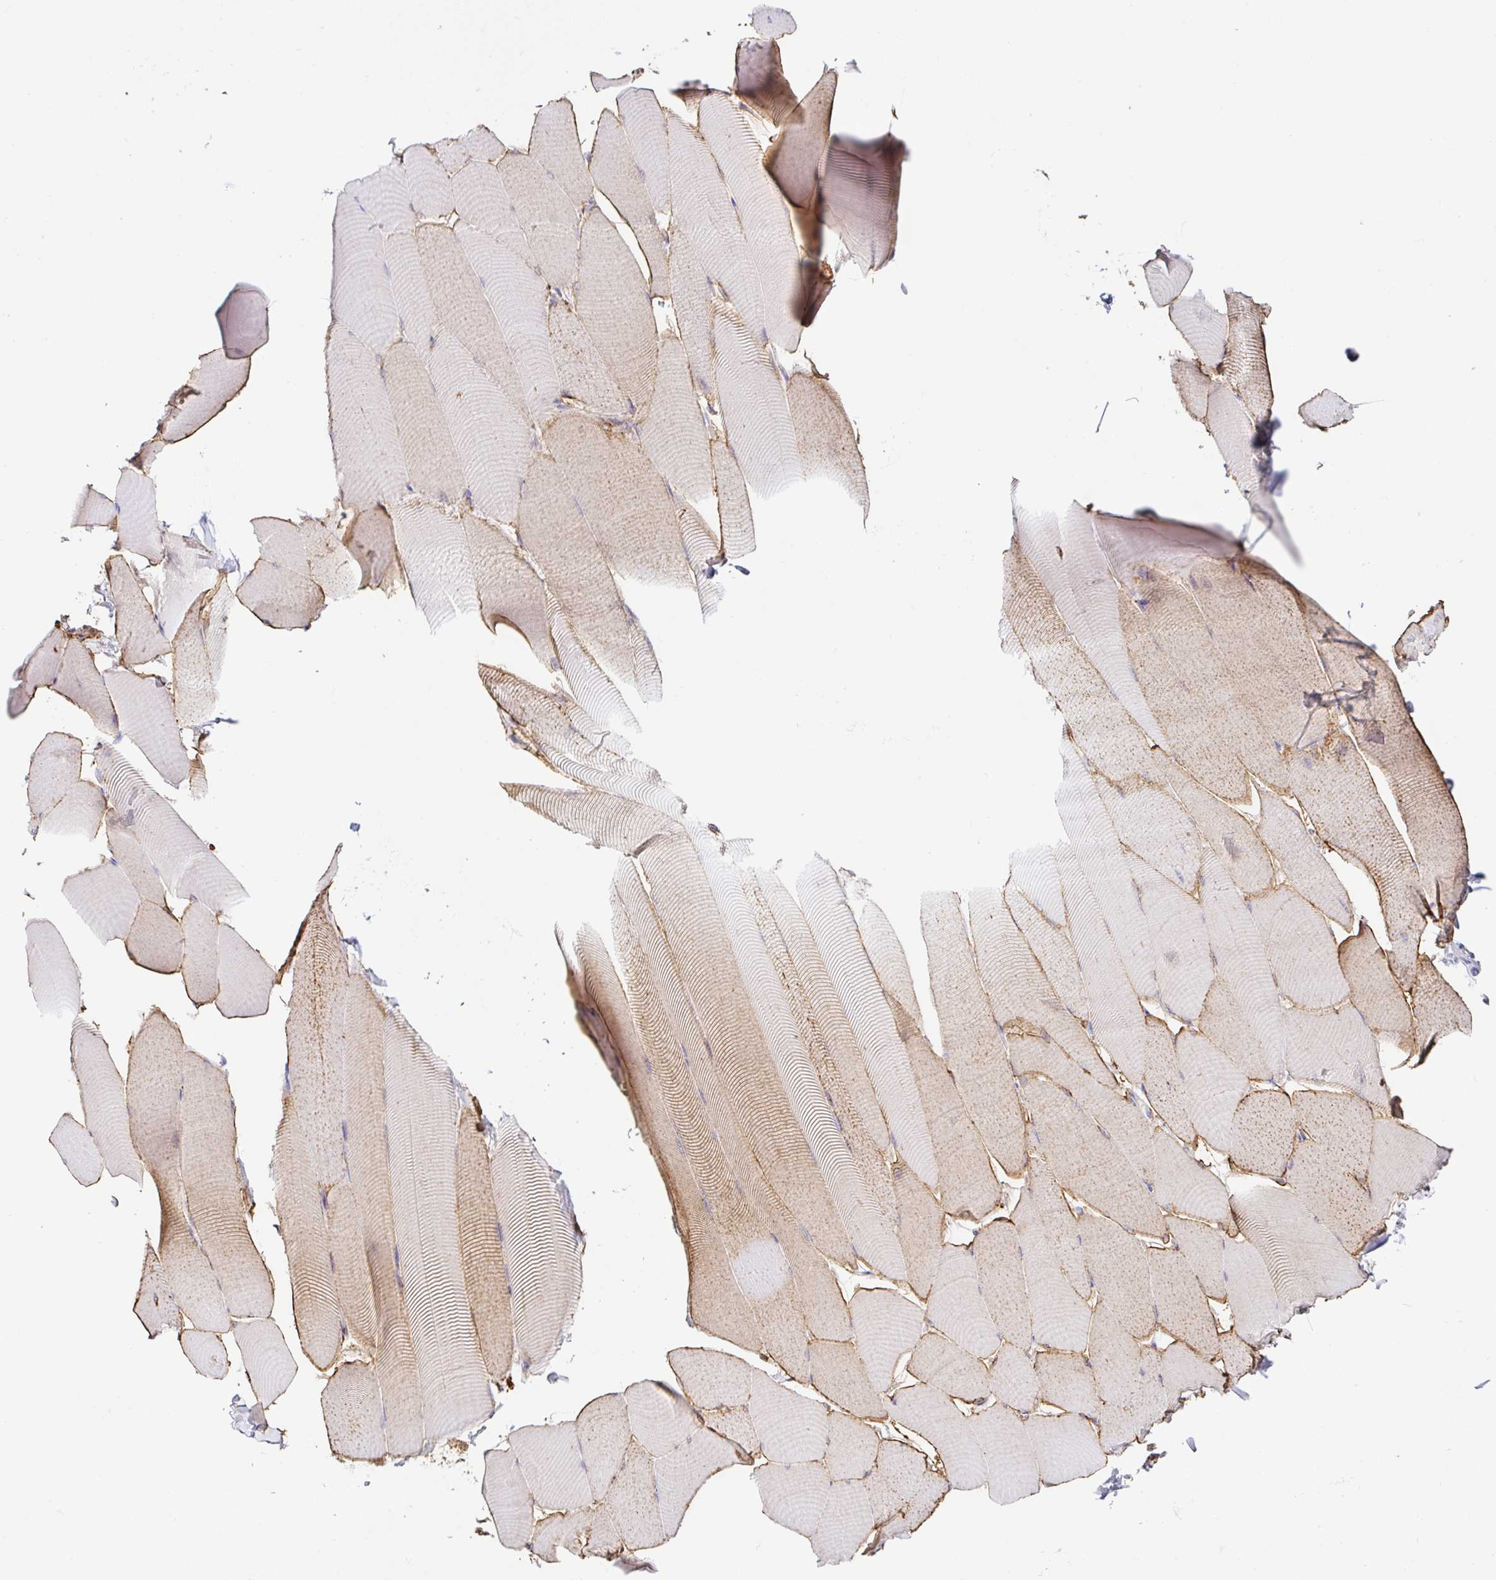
{"staining": {"intensity": "moderate", "quantity": ">75%", "location": "cytoplasmic/membranous"}, "tissue": "skeletal muscle", "cell_type": "Myocytes", "image_type": "normal", "snomed": [{"axis": "morphology", "description": "Normal tissue, NOS"}, {"axis": "topography", "description": "Skeletal muscle"}], "caption": "IHC staining of normal skeletal muscle, which reveals medium levels of moderate cytoplasmic/membranous staining in approximately >75% of myocytes indicating moderate cytoplasmic/membranous protein expression. The staining was performed using DAB (3,3'-diaminobenzidine) (brown) for protein detection and nuclei were counterstained in hematoxylin (blue).", "gene": "MTTP", "patient": {"sex": "male", "age": 25}}